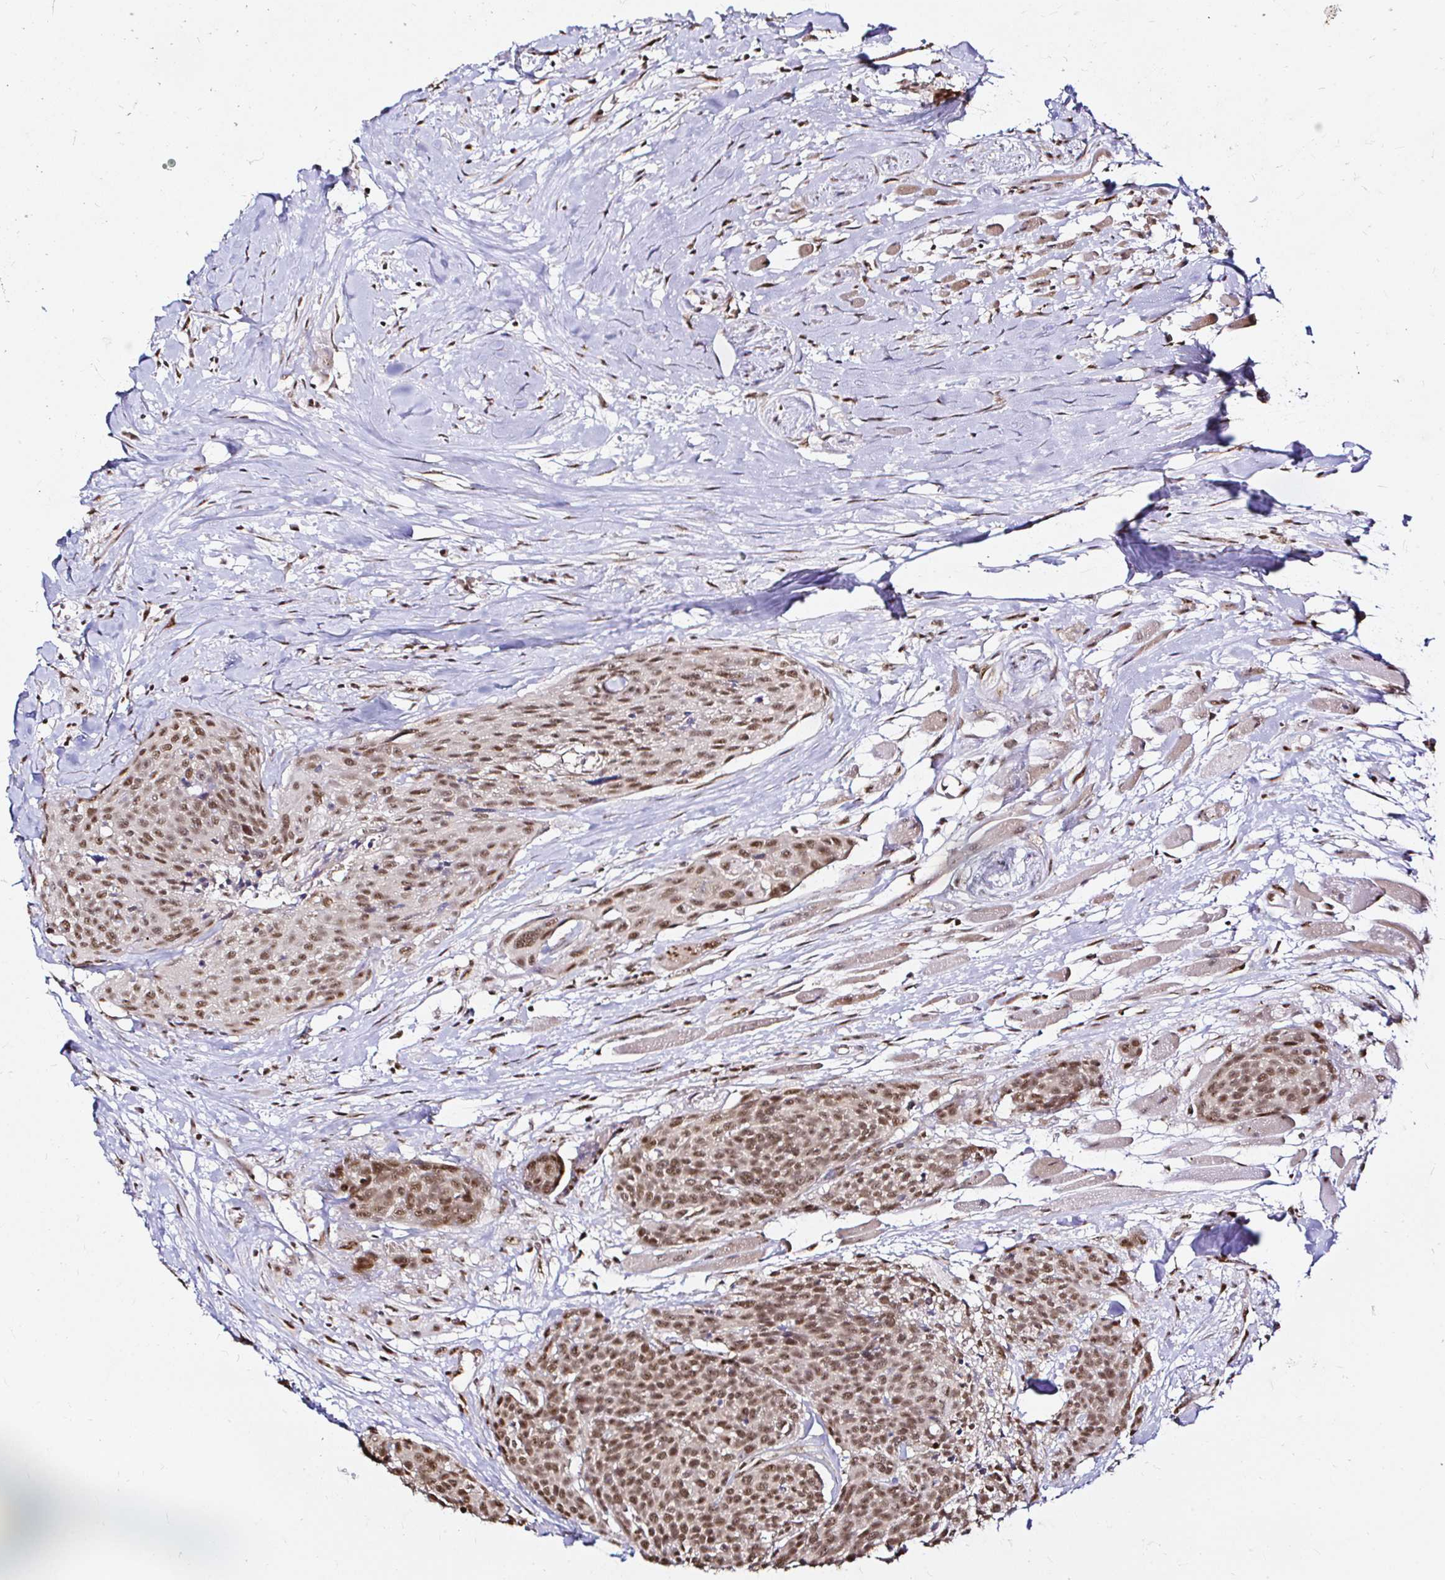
{"staining": {"intensity": "moderate", "quantity": ">75%", "location": "nuclear"}, "tissue": "head and neck cancer", "cell_type": "Tumor cells", "image_type": "cancer", "snomed": [{"axis": "morphology", "description": "Squamous cell carcinoma, NOS"}, {"axis": "topography", "description": "Oral tissue"}, {"axis": "topography", "description": "Head-Neck"}], "caption": "Head and neck cancer stained with DAB immunohistochemistry exhibits medium levels of moderate nuclear staining in about >75% of tumor cells. (Brightfield microscopy of DAB IHC at high magnification).", "gene": "SNRPC", "patient": {"sex": "male", "age": 64}}